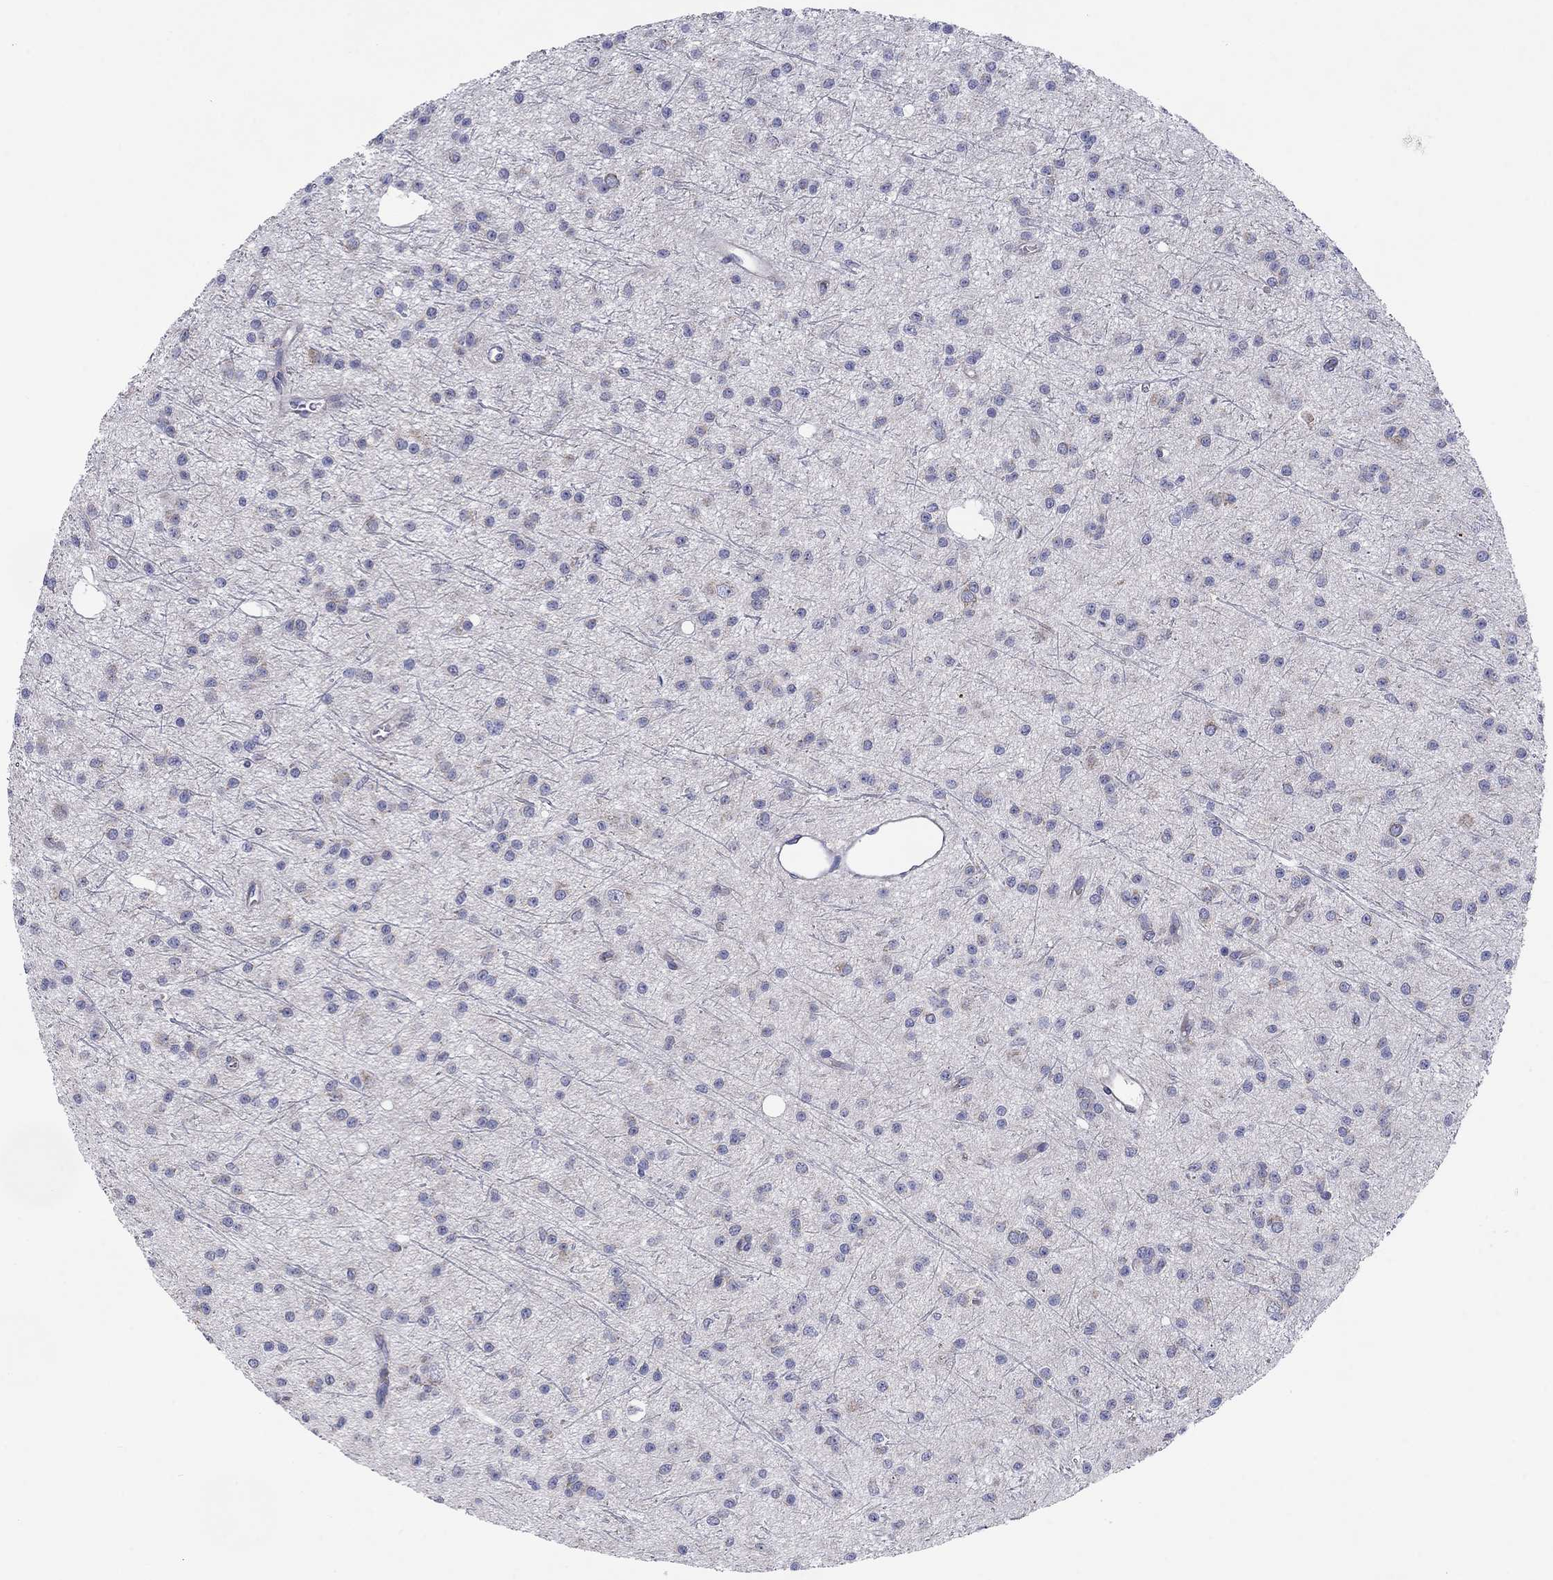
{"staining": {"intensity": "negative", "quantity": "none", "location": "none"}, "tissue": "glioma", "cell_type": "Tumor cells", "image_type": "cancer", "snomed": [{"axis": "morphology", "description": "Glioma, malignant, Low grade"}, {"axis": "topography", "description": "Brain"}], "caption": "Human glioma stained for a protein using immunohistochemistry reveals no positivity in tumor cells.", "gene": "MGST3", "patient": {"sex": "male", "age": 27}}